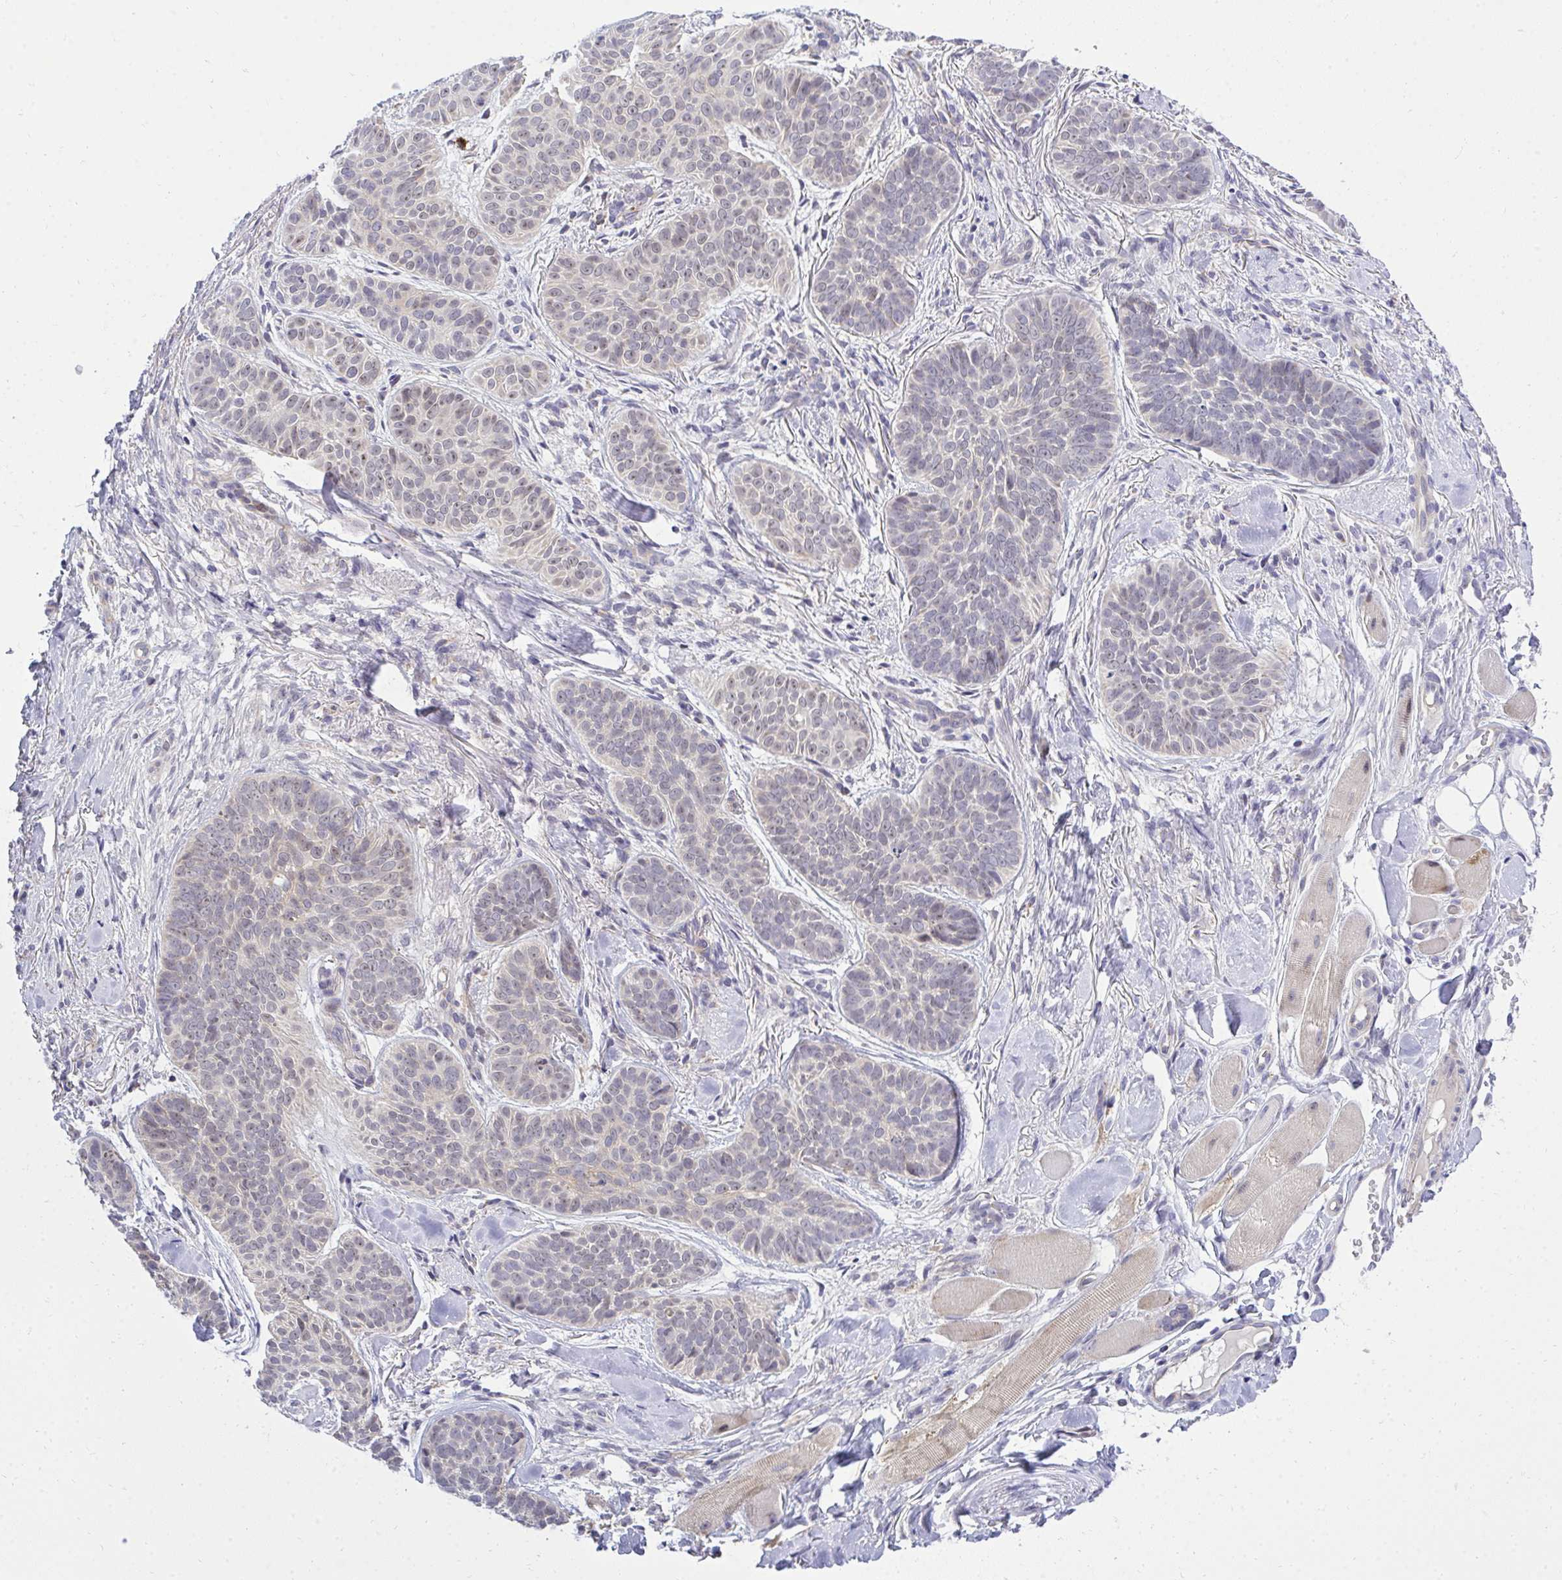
{"staining": {"intensity": "weak", "quantity": "<25%", "location": "cytoplasmic/membranous"}, "tissue": "skin cancer", "cell_type": "Tumor cells", "image_type": "cancer", "snomed": [{"axis": "morphology", "description": "Basal cell carcinoma"}, {"axis": "topography", "description": "Skin"}, {"axis": "topography", "description": "Skin of nose"}], "caption": "Immunohistochemistry (IHC) of human skin cancer (basal cell carcinoma) shows no positivity in tumor cells.", "gene": "XAF1", "patient": {"sex": "female", "age": 81}}